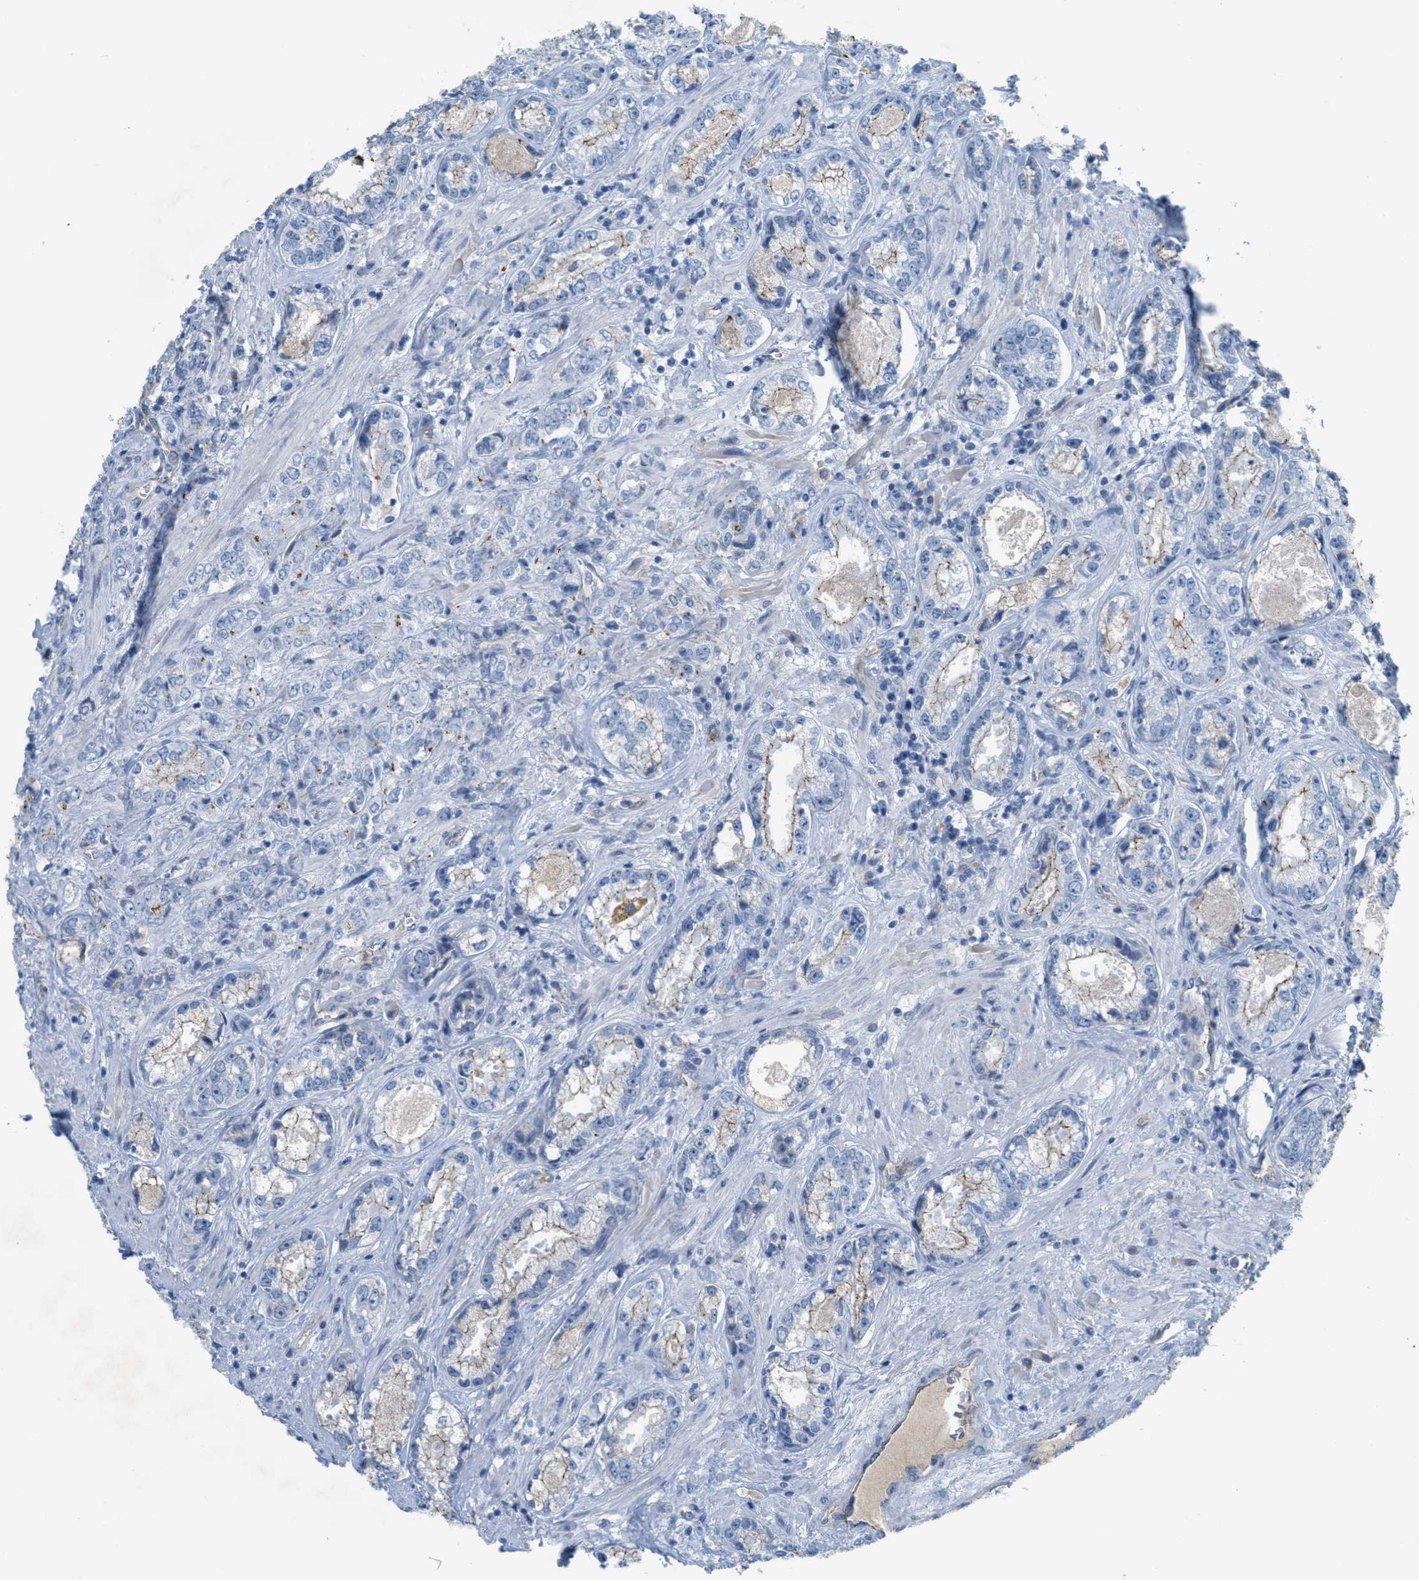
{"staining": {"intensity": "weak", "quantity": "<25%", "location": "cytoplasmic/membranous"}, "tissue": "prostate cancer", "cell_type": "Tumor cells", "image_type": "cancer", "snomed": [{"axis": "morphology", "description": "Adenocarcinoma, High grade"}, {"axis": "topography", "description": "Prostate"}], "caption": "Immunohistochemical staining of human prostate cancer (high-grade adenocarcinoma) displays no significant expression in tumor cells.", "gene": "CRB3", "patient": {"sex": "male", "age": 61}}